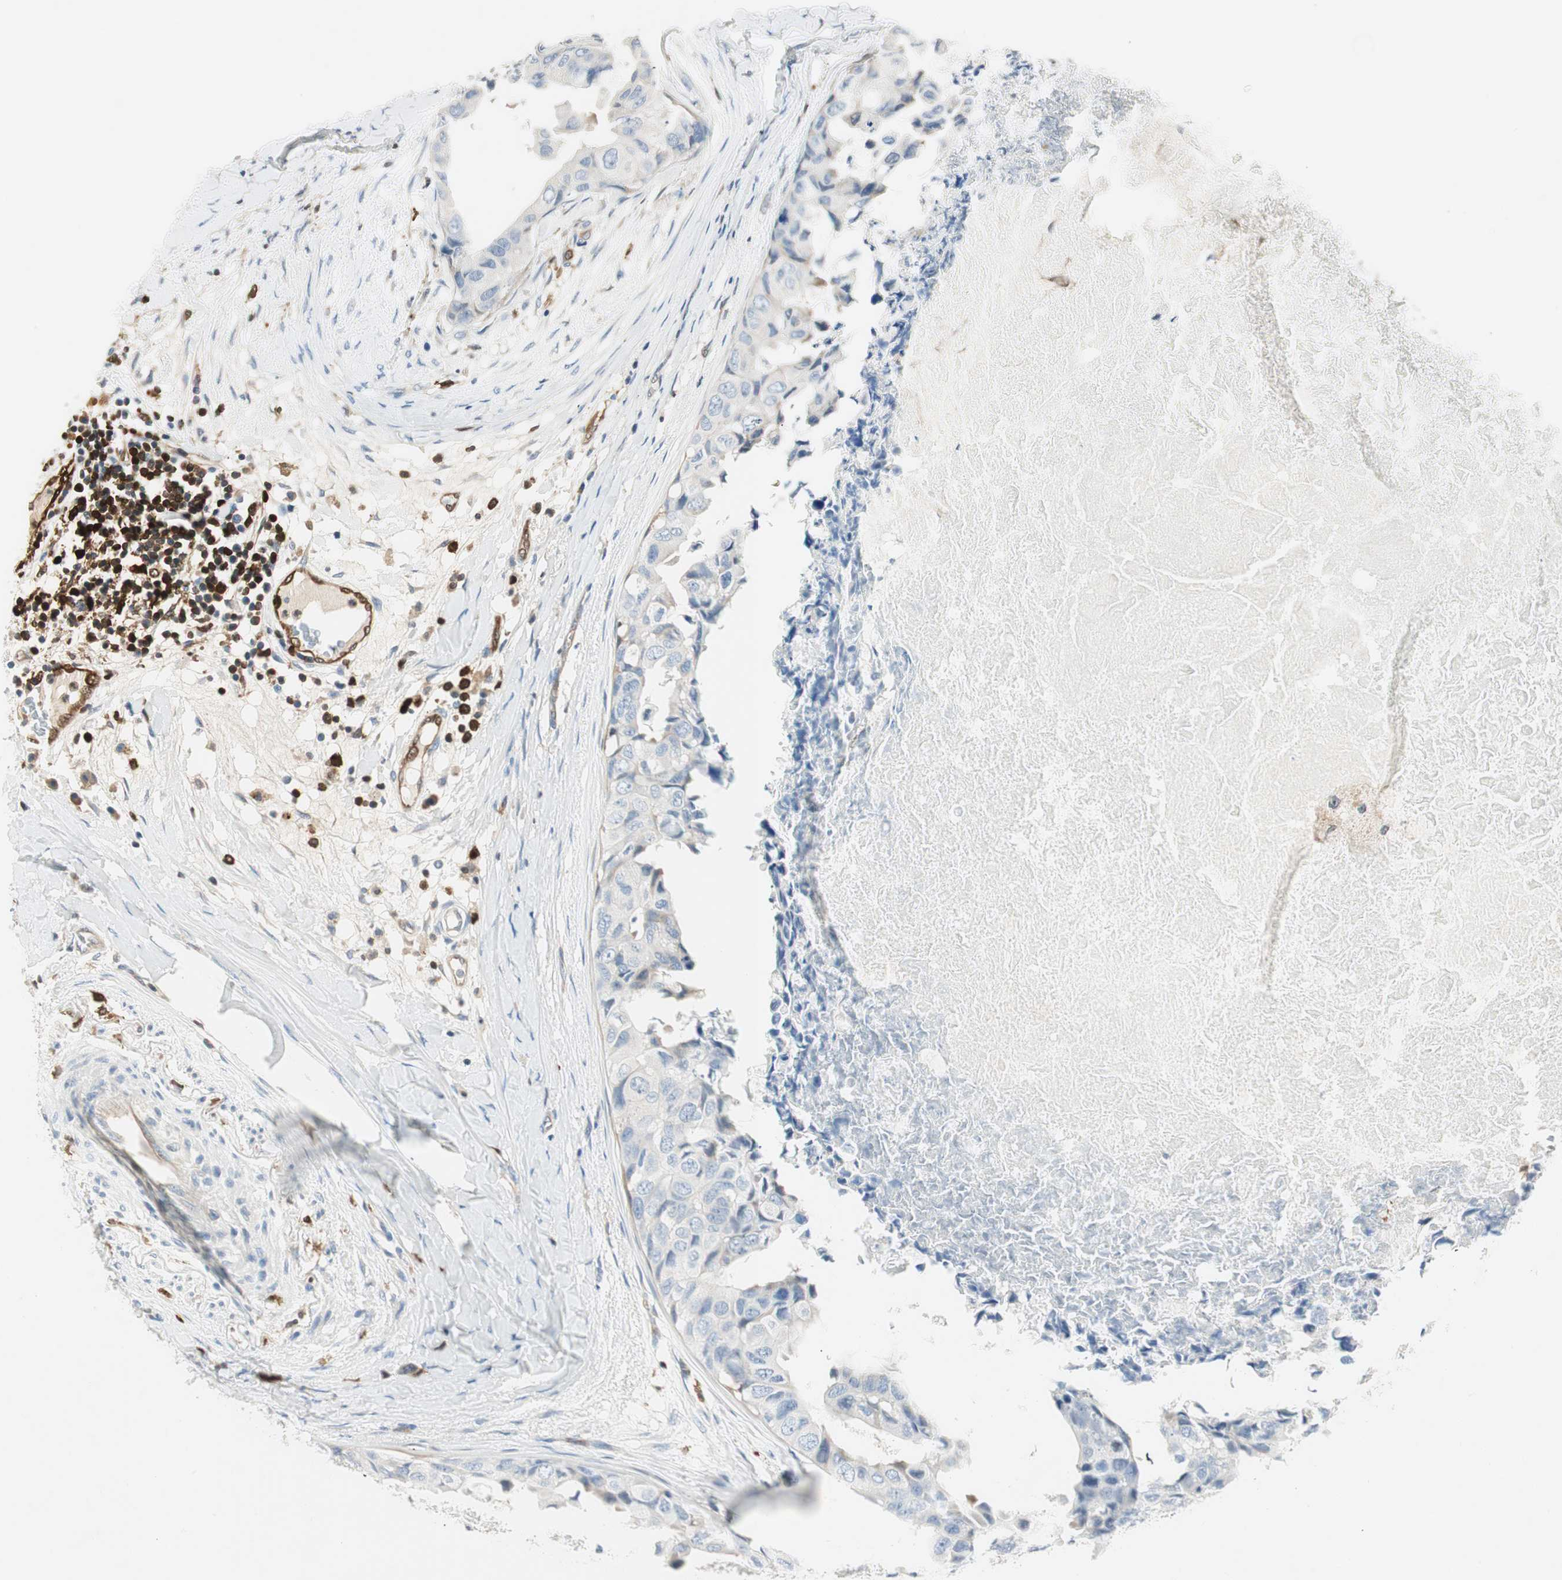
{"staining": {"intensity": "negative", "quantity": "none", "location": "none"}, "tissue": "breast cancer", "cell_type": "Tumor cells", "image_type": "cancer", "snomed": [{"axis": "morphology", "description": "Duct carcinoma"}, {"axis": "topography", "description": "Breast"}], "caption": "IHC micrograph of breast intraductal carcinoma stained for a protein (brown), which exhibits no positivity in tumor cells. (DAB (3,3'-diaminobenzidine) immunohistochemistry (IHC), high magnification).", "gene": "COTL1", "patient": {"sex": "female", "age": 40}}